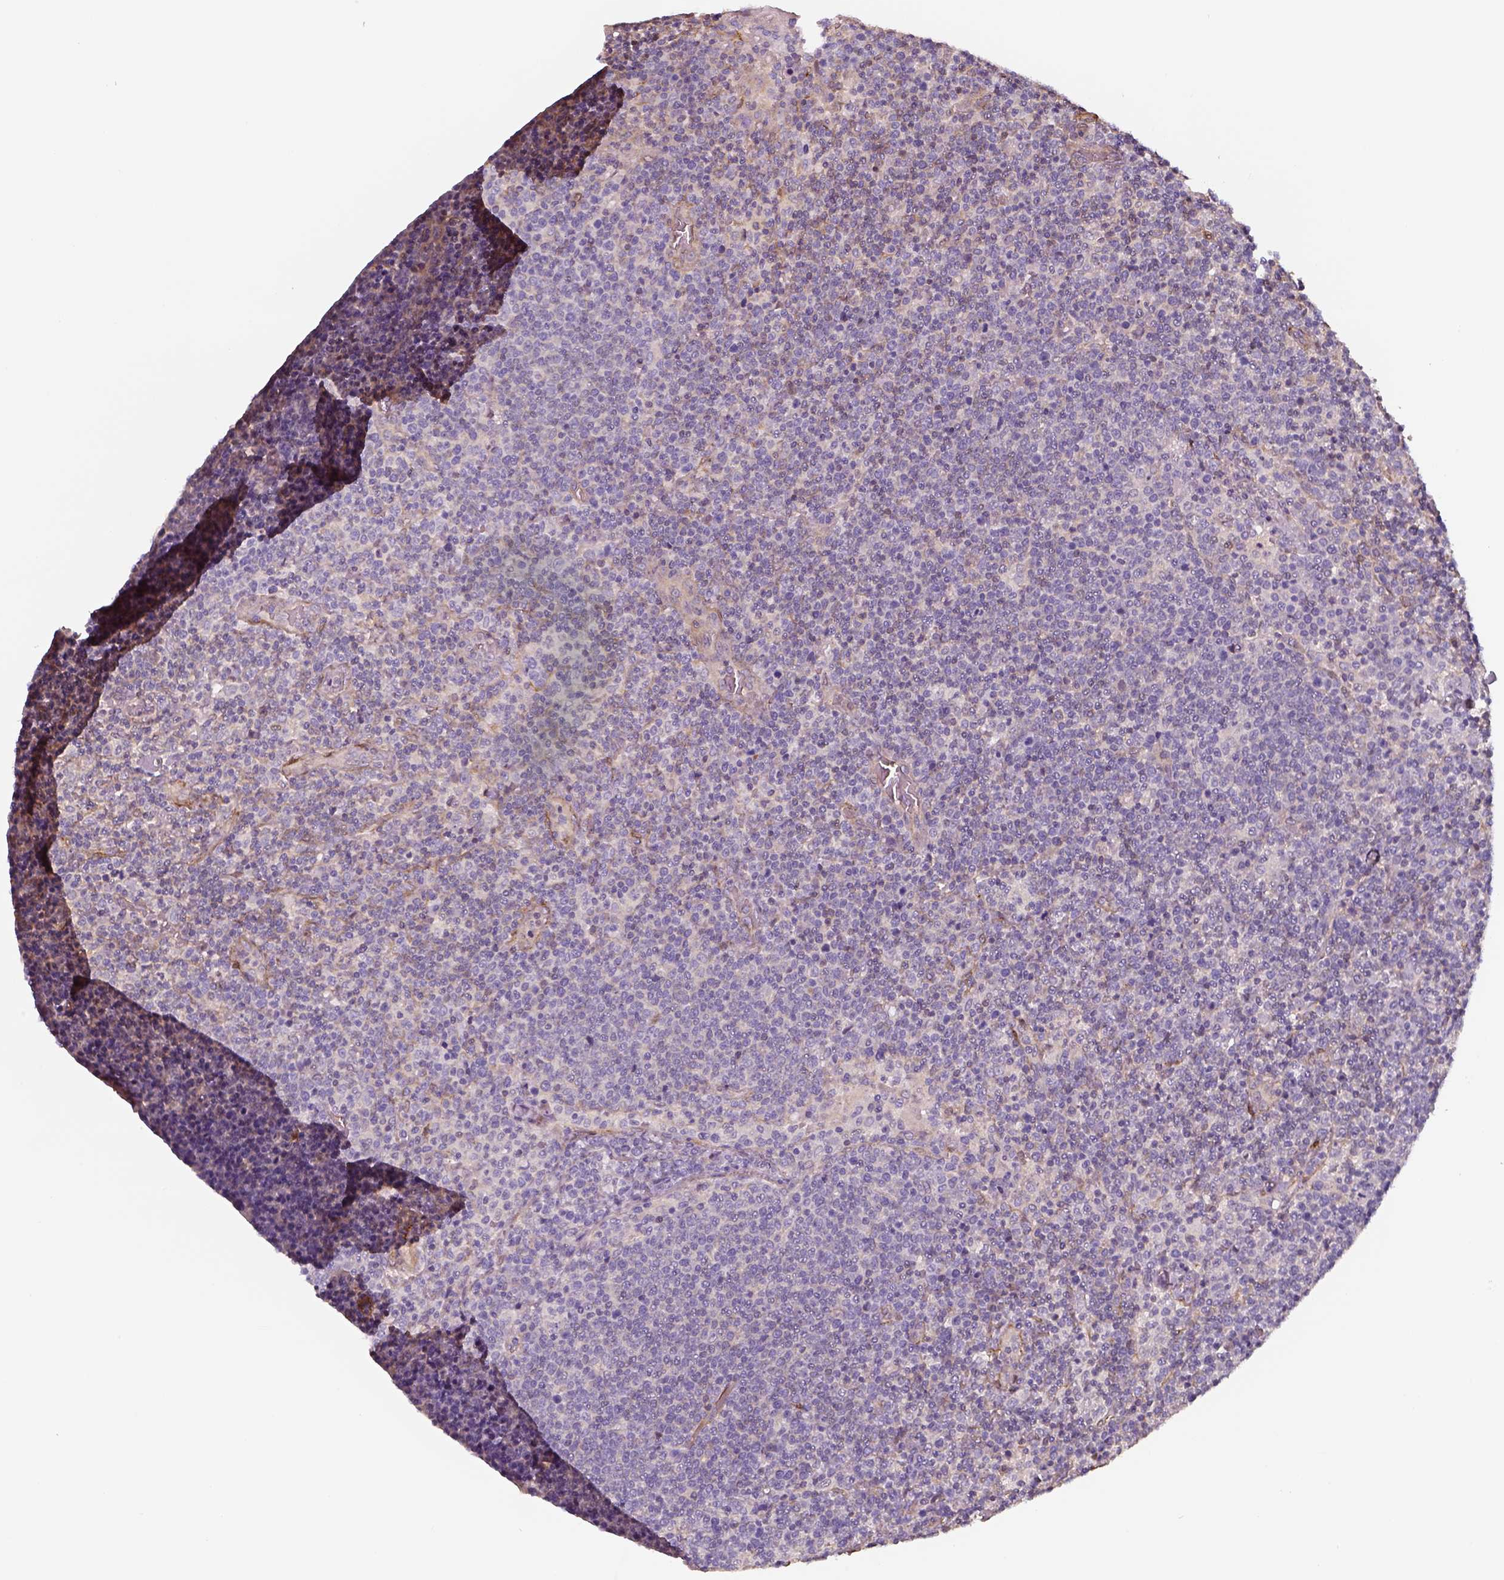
{"staining": {"intensity": "negative", "quantity": "none", "location": "none"}, "tissue": "lymphoma", "cell_type": "Tumor cells", "image_type": "cancer", "snomed": [{"axis": "morphology", "description": "Malignant lymphoma, non-Hodgkin's type, High grade"}, {"axis": "topography", "description": "Lymph node"}], "caption": "There is no significant positivity in tumor cells of lymphoma.", "gene": "ISYNA1", "patient": {"sex": "male", "age": 61}}